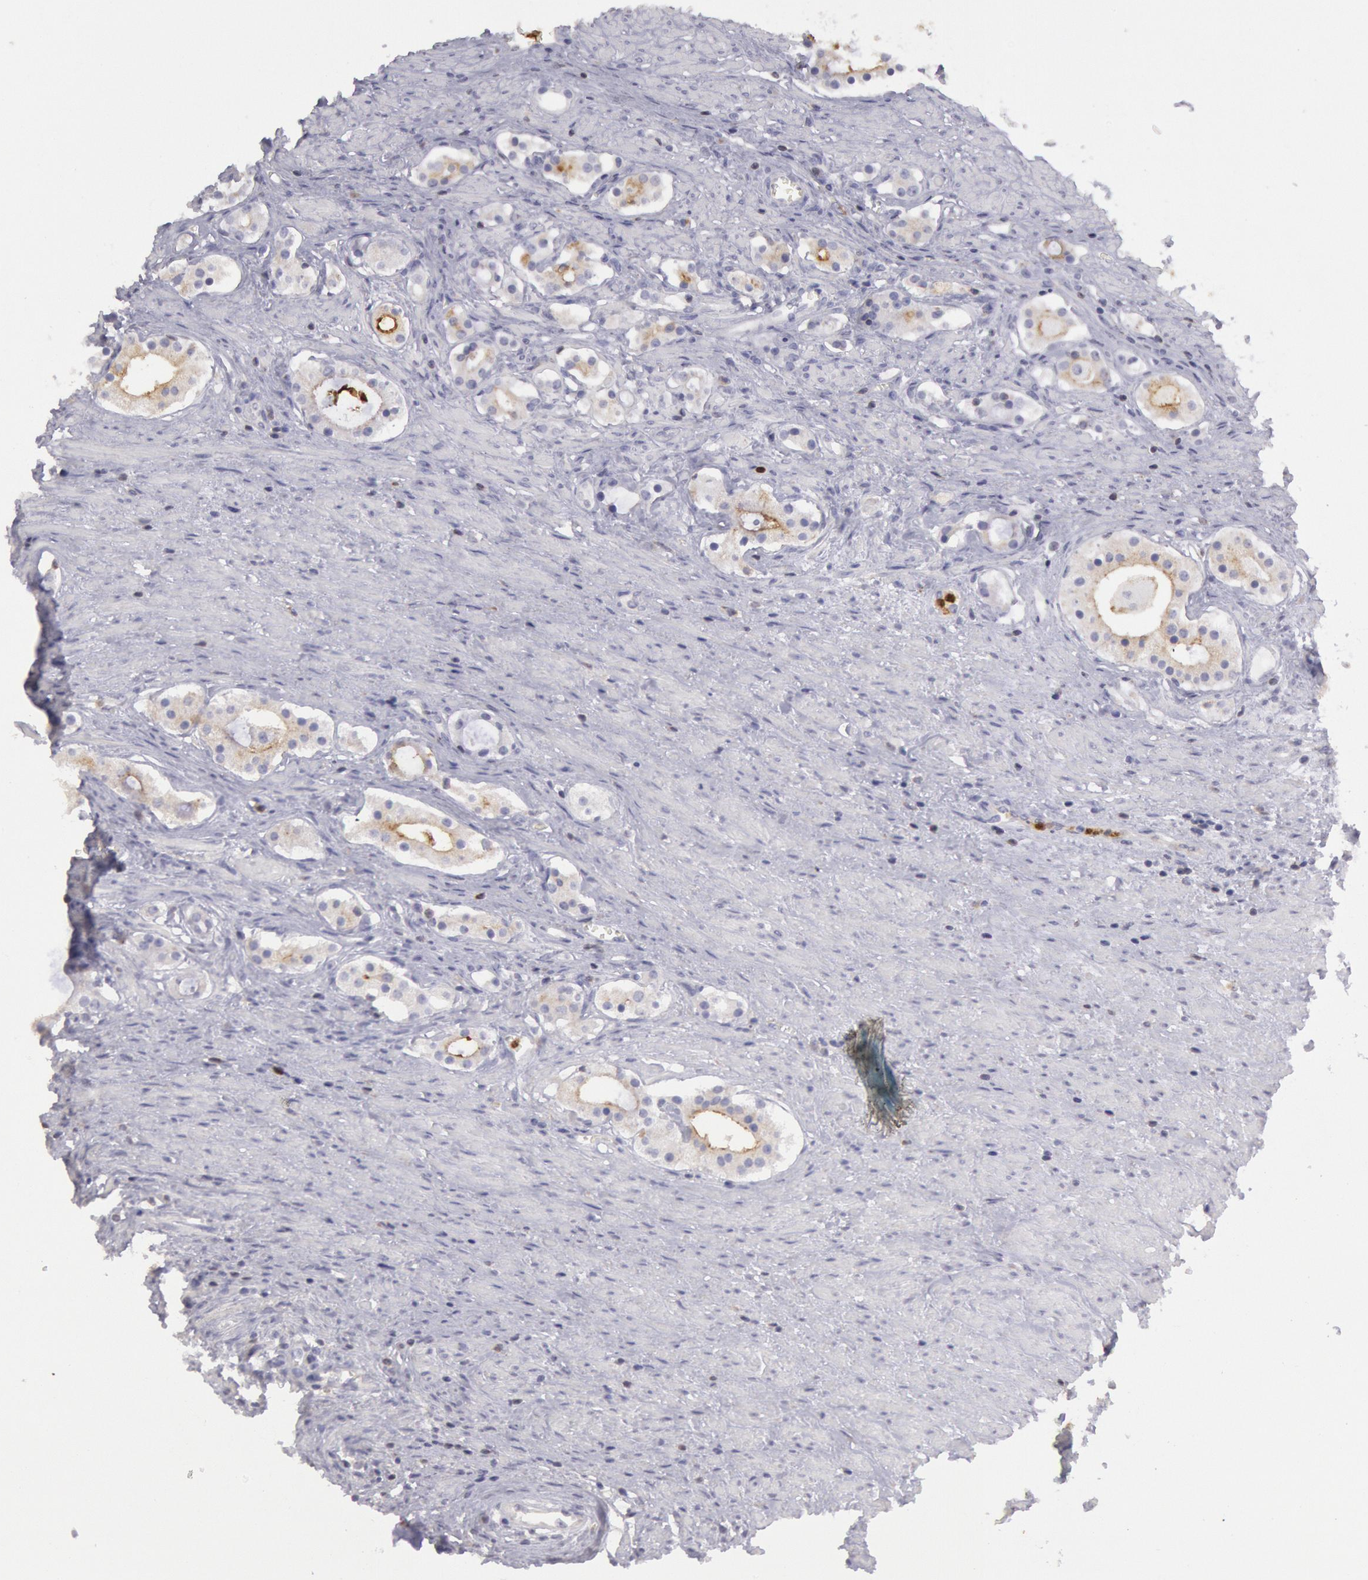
{"staining": {"intensity": "weak", "quantity": "25%-75%", "location": "cytoplasmic/membranous"}, "tissue": "prostate cancer", "cell_type": "Tumor cells", "image_type": "cancer", "snomed": [{"axis": "morphology", "description": "Adenocarcinoma, Medium grade"}, {"axis": "topography", "description": "Prostate"}], "caption": "This is an image of immunohistochemistry (IHC) staining of adenocarcinoma (medium-grade) (prostate), which shows weak expression in the cytoplasmic/membranous of tumor cells.", "gene": "RAB27A", "patient": {"sex": "male", "age": 73}}